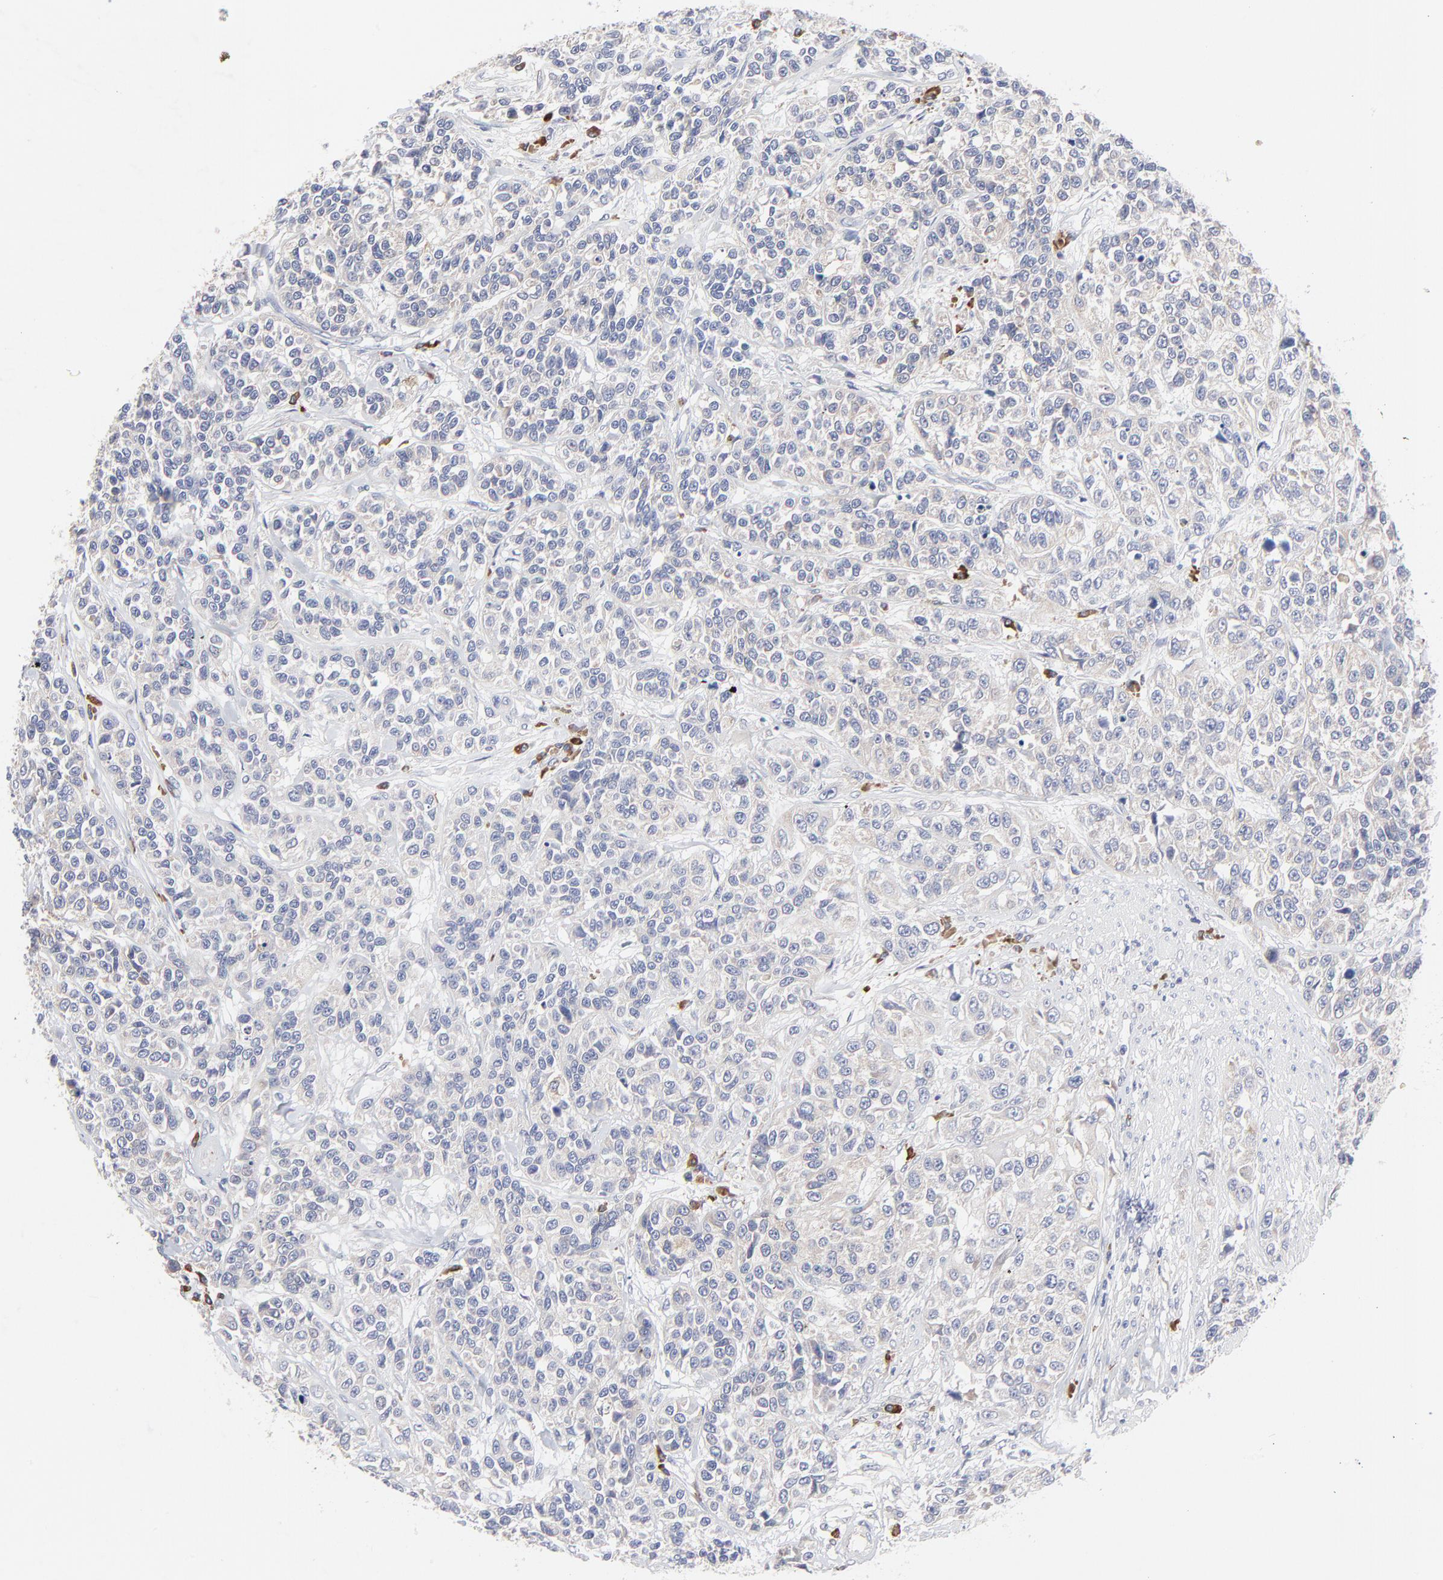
{"staining": {"intensity": "weak", "quantity": ">75%", "location": "cytoplasmic/membranous"}, "tissue": "urothelial cancer", "cell_type": "Tumor cells", "image_type": "cancer", "snomed": [{"axis": "morphology", "description": "Urothelial carcinoma, High grade"}, {"axis": "topography", "description": "Urinary bladder"}], "caption": "Protein expression analysis of urothelial cancer demonstrates weak cytoplasmic/membranous expression in approximately >75% of tumor cells.", "gene": "TRIM22", "patient": {"sex": "female", "age": 81}}